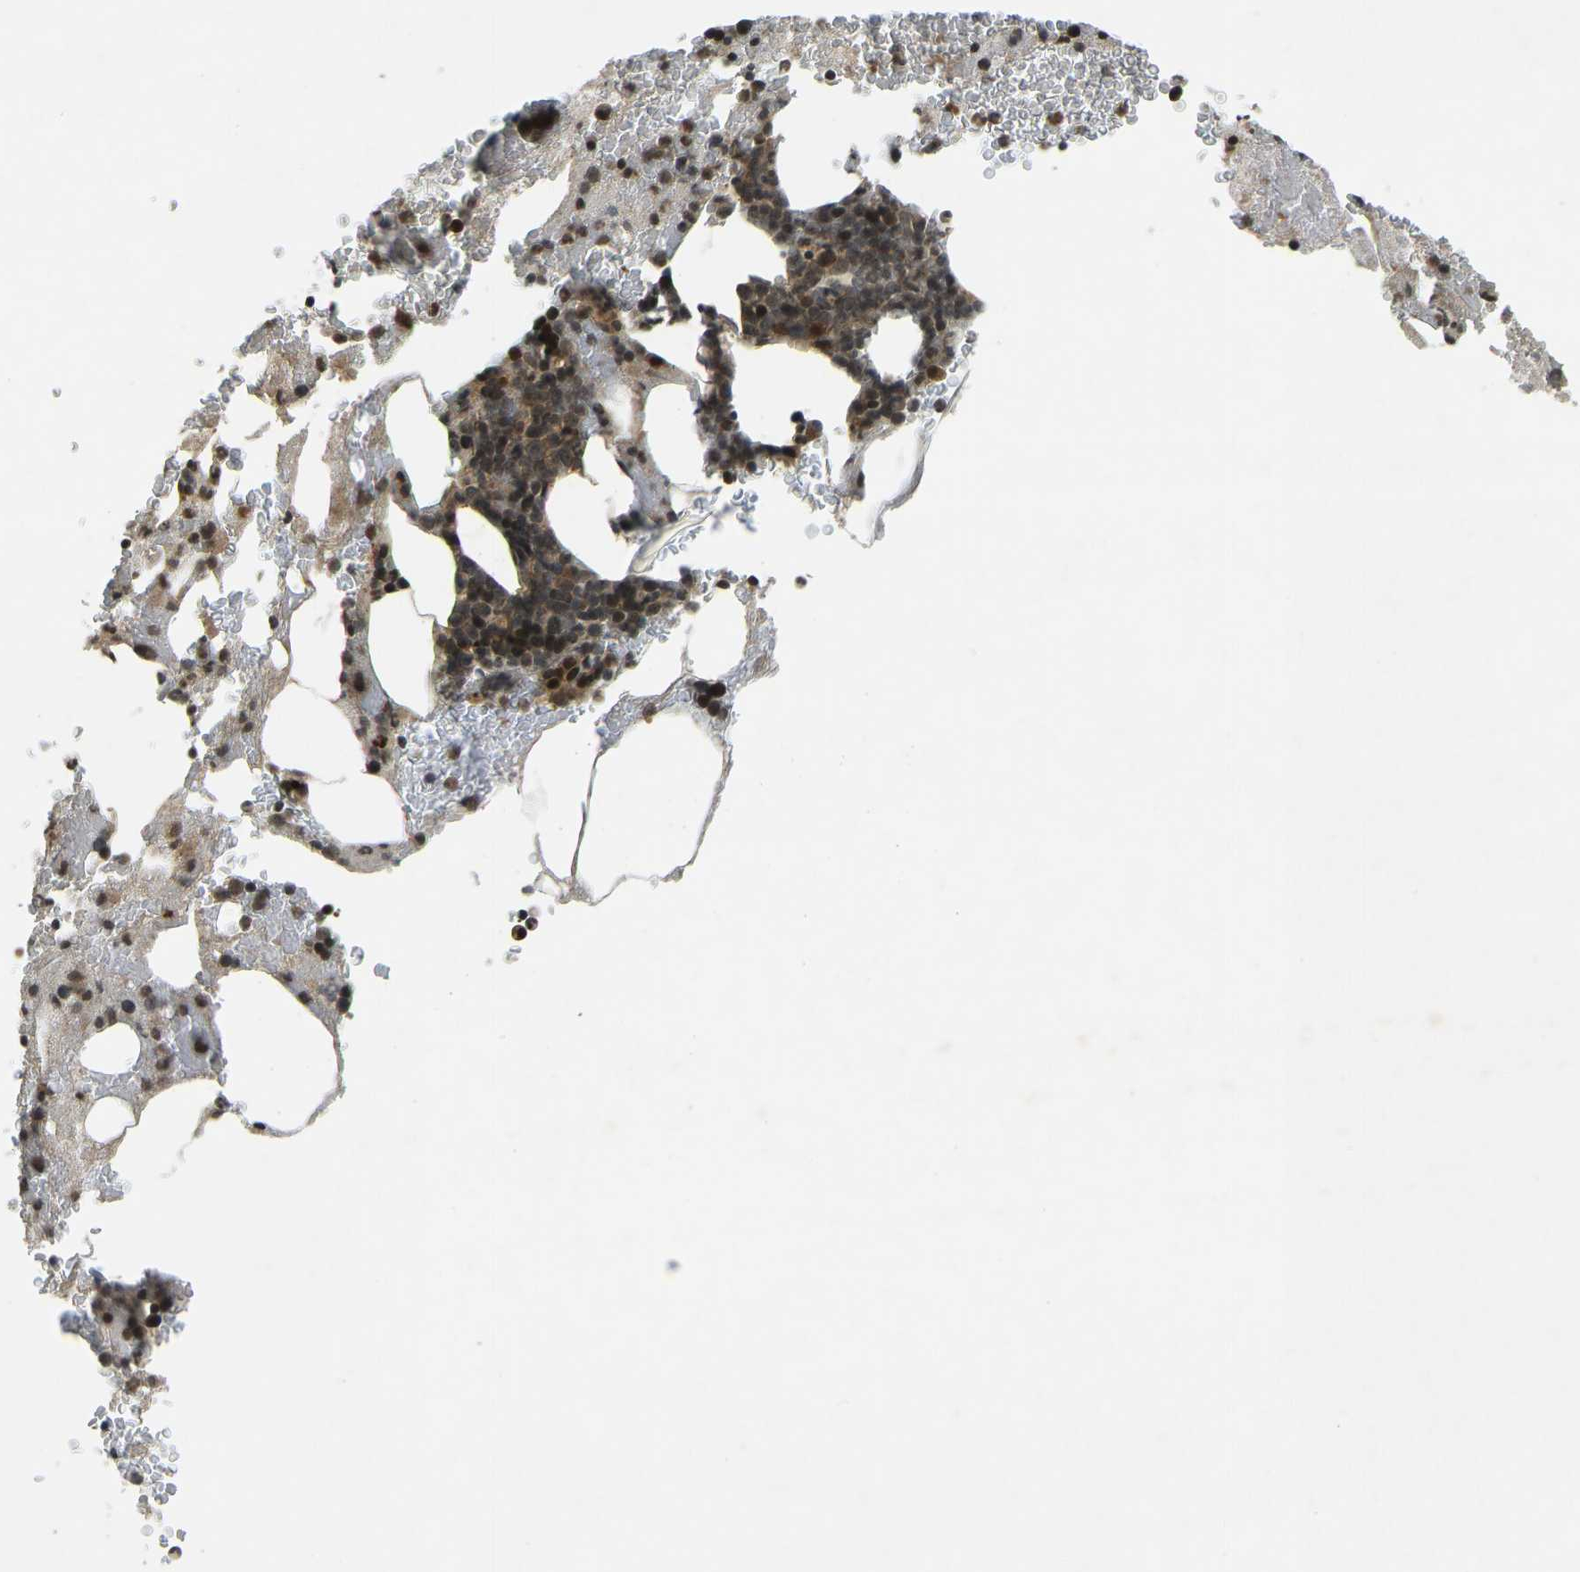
{"staining": {"intensity": "moderate", "quantity": ">75%", "location": "cytoplasmic/membranous,nuclear"}, "tissue": "bone marrow", "cell_type": "Hematopoietic cells", "image_type": "normal", "snomed": [{"axis": "morphology", "description": "Normal tissue, NOS"}, {"axis": "morphology", "description": "Inflammation, NOS"}, {"axis": "topography", "description": "Bone marrow"}], "caption": "The photomicrograph displays staining of normal bone marrow, revealing moderate cytoplasmic/membranous,nuclear protein staining (brown color) within hematopoietic cells.", "gene": "SVOPL", "patient": {"sex": "male", "age": 63}}